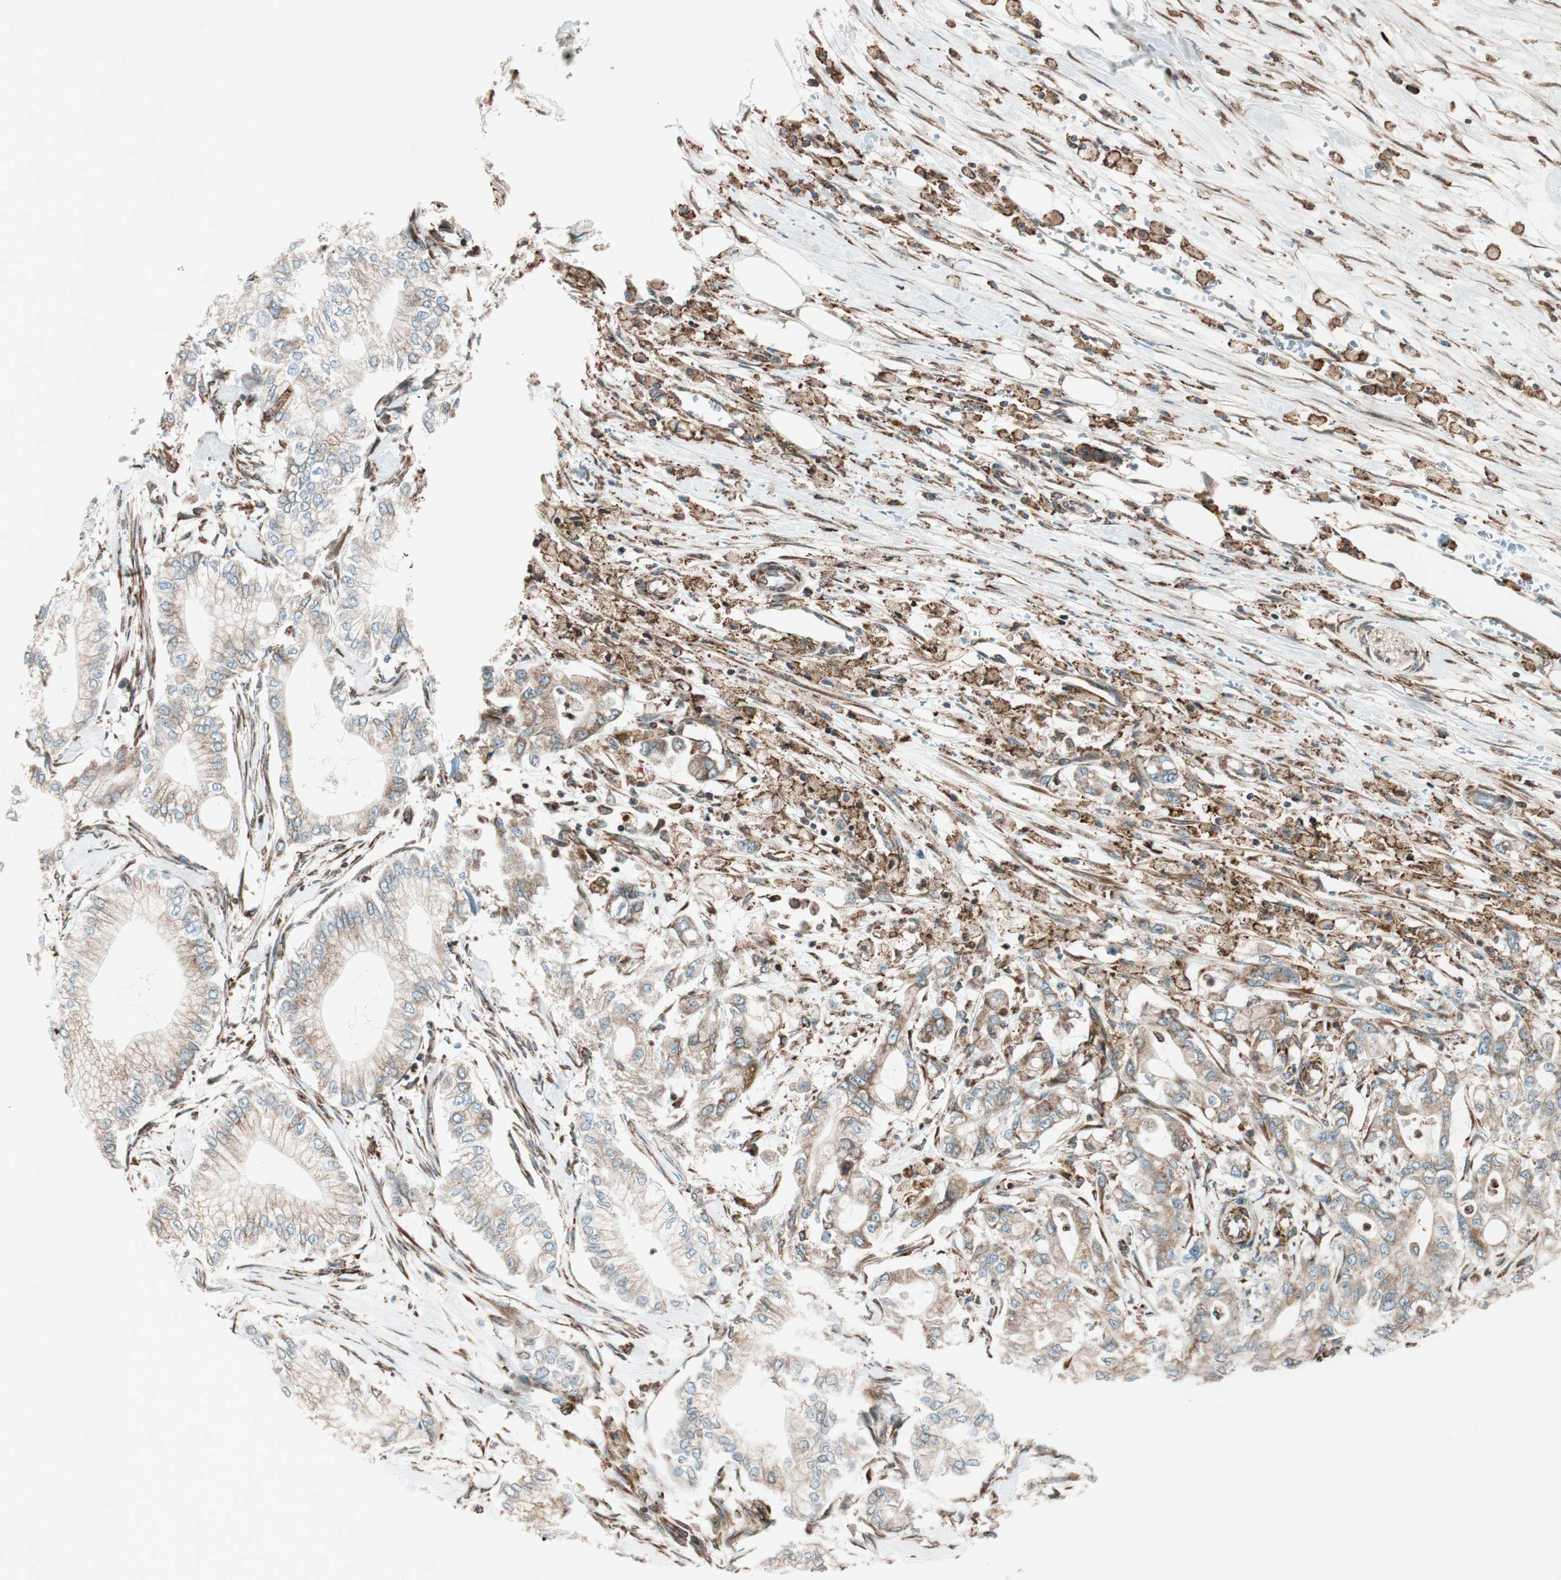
{"staining": {"intensity": "weak", "quantity": ">75%", "location": "cytoplasmic/membranous"}, "tissue": "pancreatic cancer", "cell_type": "Tumor cells", "image_type": "cancer", "snomed": [{"axis": "morphology", "description": "Adenocarcinoma, NOS"}, {"axis": "topography", "description": "Pancreas"}], "caption": "A brown stain shows weak cytoplasmic/membranous expression of a protein in human pancreatic cancer (adenocarcinoma) tumor cells.", "gene": "PRKCSH", "patient": {"sex": "male", "age": 70}}